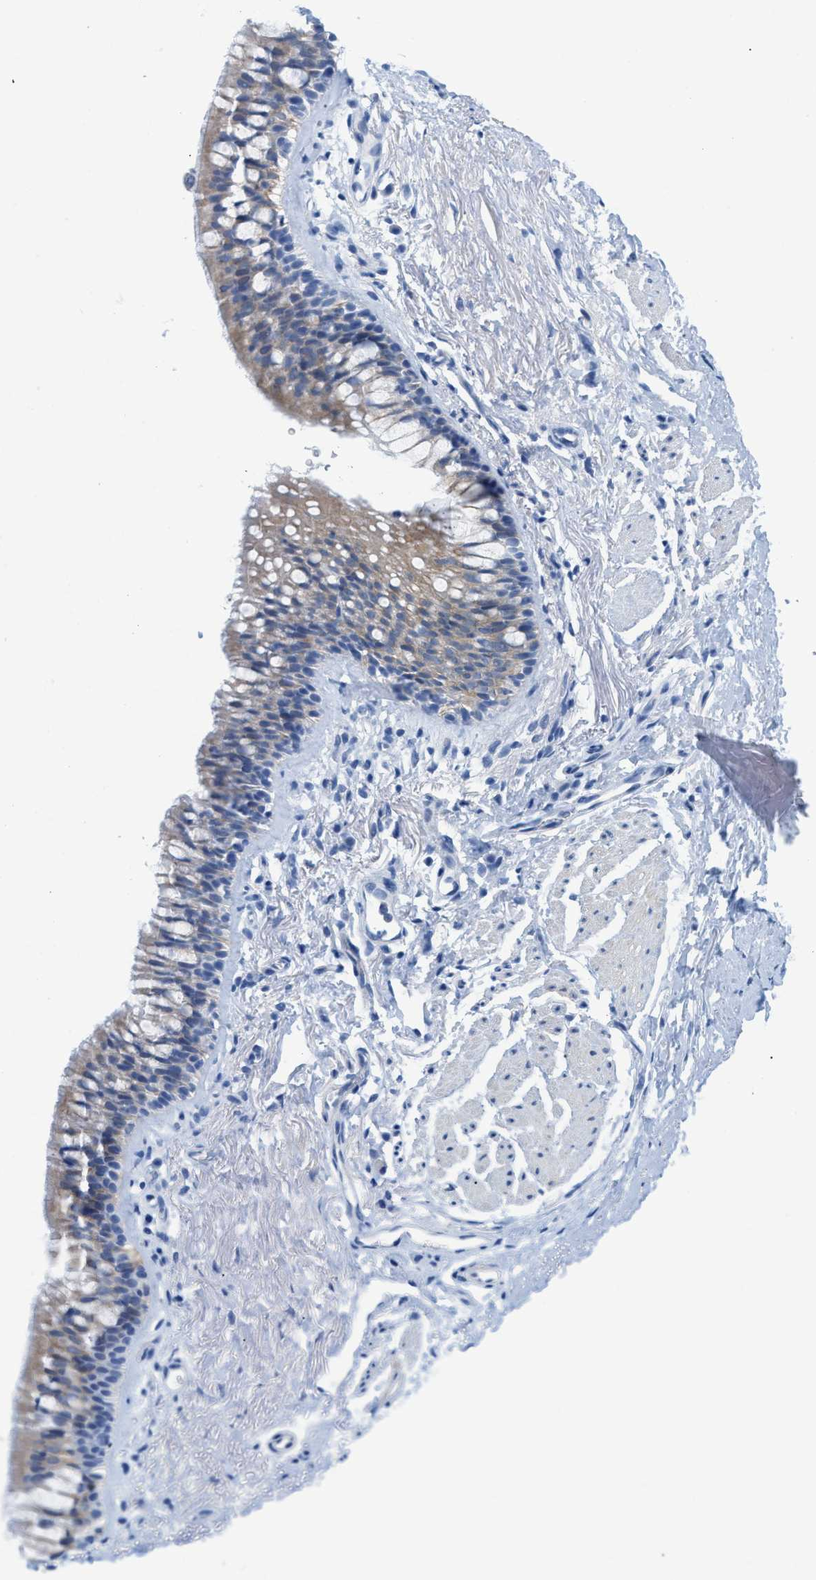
{"staining": {"intensity": "negative", "quantity": "none", "location": "none"}, "tissue": "adipose tissue", "cell_type": "Adipocytes", "image_type": "normal", "snomed": [{"axis": "morphology", "description": "Normal tissue, NOS"}, {"axis": "topography", "description": "Cartilage tissue"}, {"axis": "topography", "description": "Bronchus"}], "caption": "Image shows no protein expression in adipocytes of unremarkable adipose tissue.", "gene": "BPGM", "patient": {"sex": "female", "age": 53}}